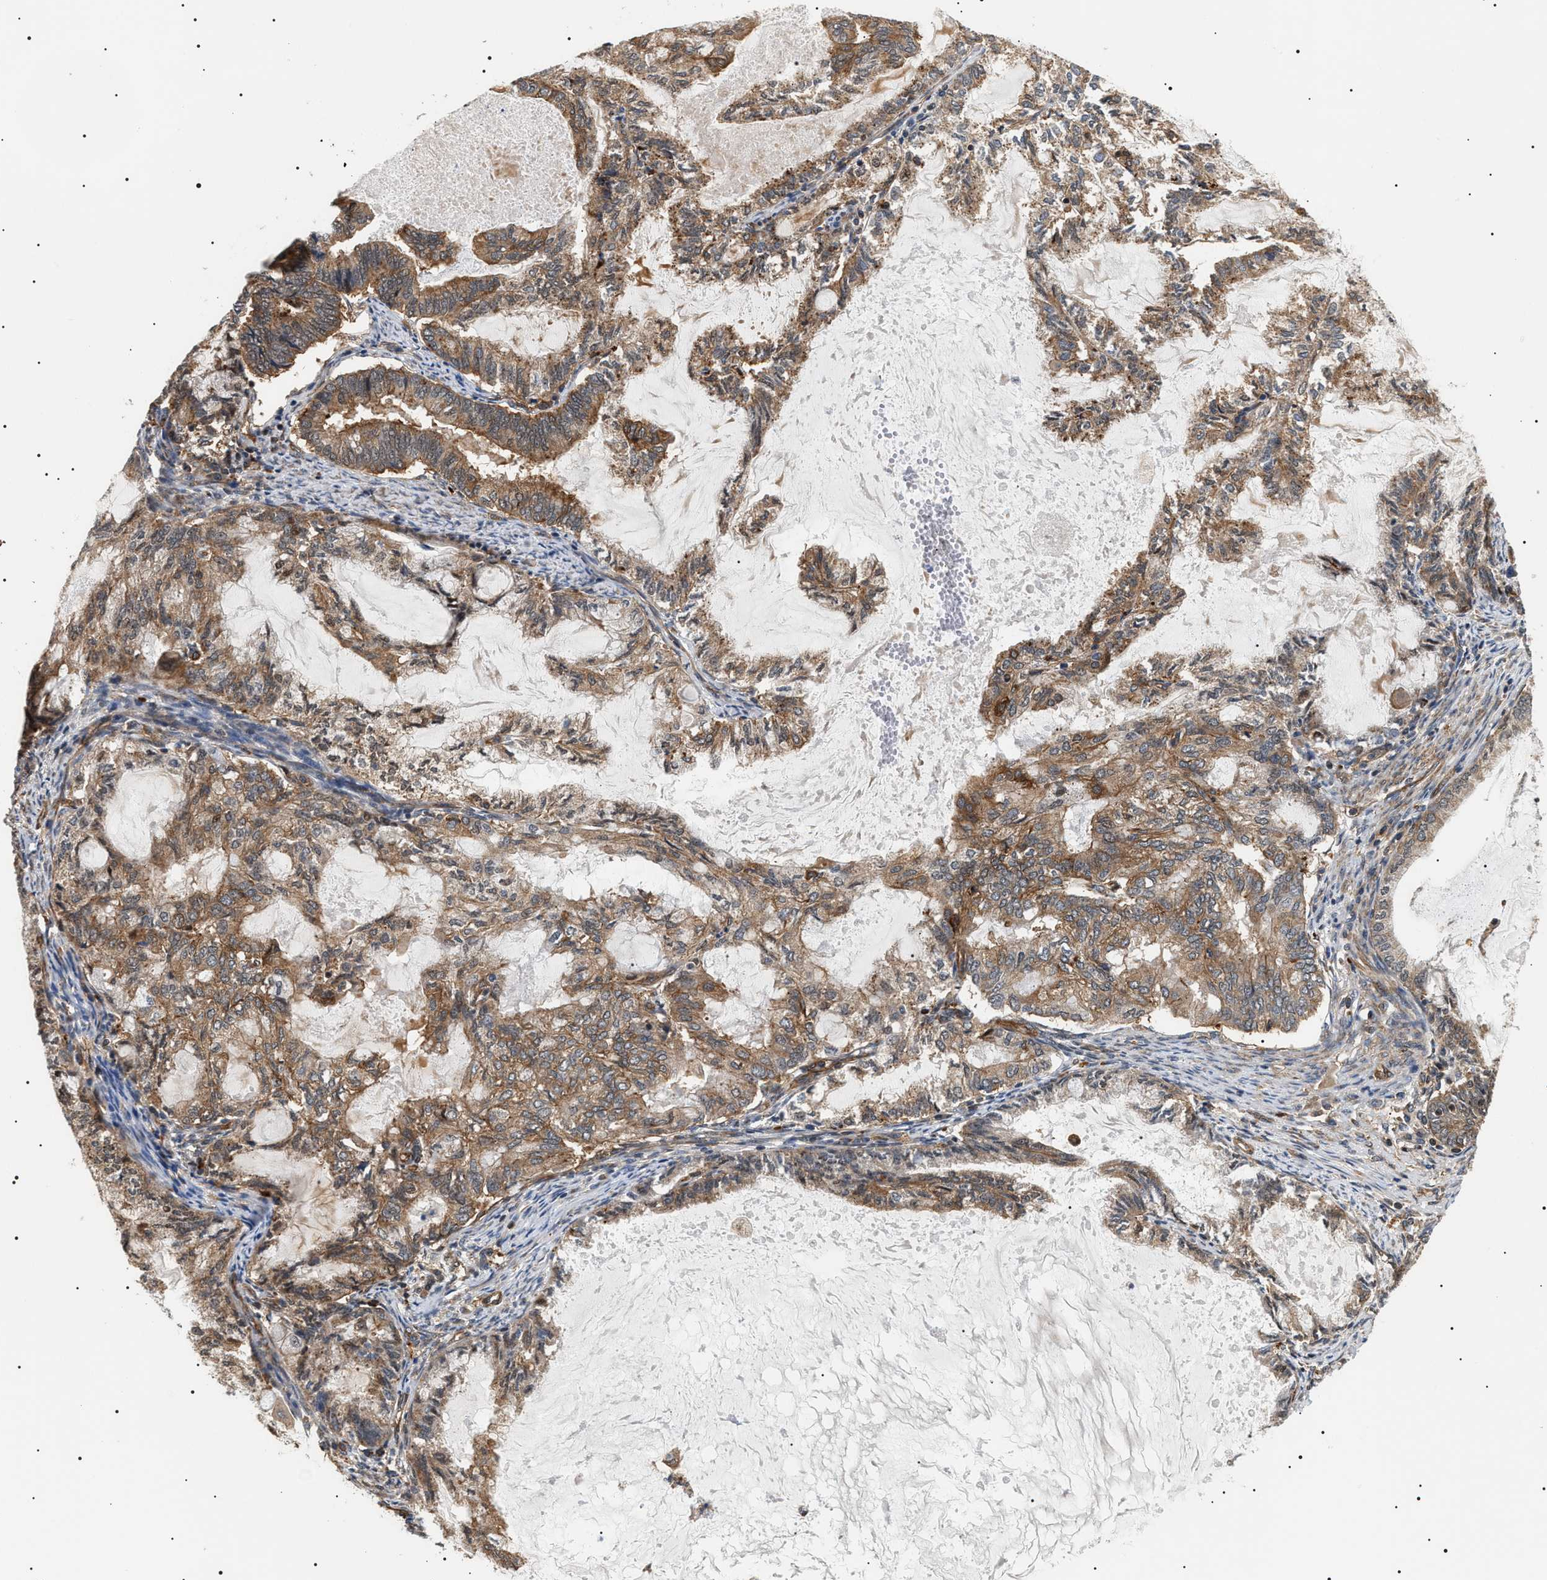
{"staining": {"intensity": "moderate", "quantity": ">75%", "location": "cytoplasmic/membranous"}, "tissue": "endometrial cancer", "cell_type": "Tumor cells", "image_type": "cancer", "snomed": [{"axis": "morphology", "description": "Adenocarcinoma, NOS"}, {"axis": "topography", "description": "Endometrium"}], "caption": "This is an image of immunohistochemistry staining of endometrial cancer, which shows moderate staining in the cytoplasmic/membranous of tumor cells.", "gene": "SH3GLB2", "patient": {"sex": "female", "age": 86}}